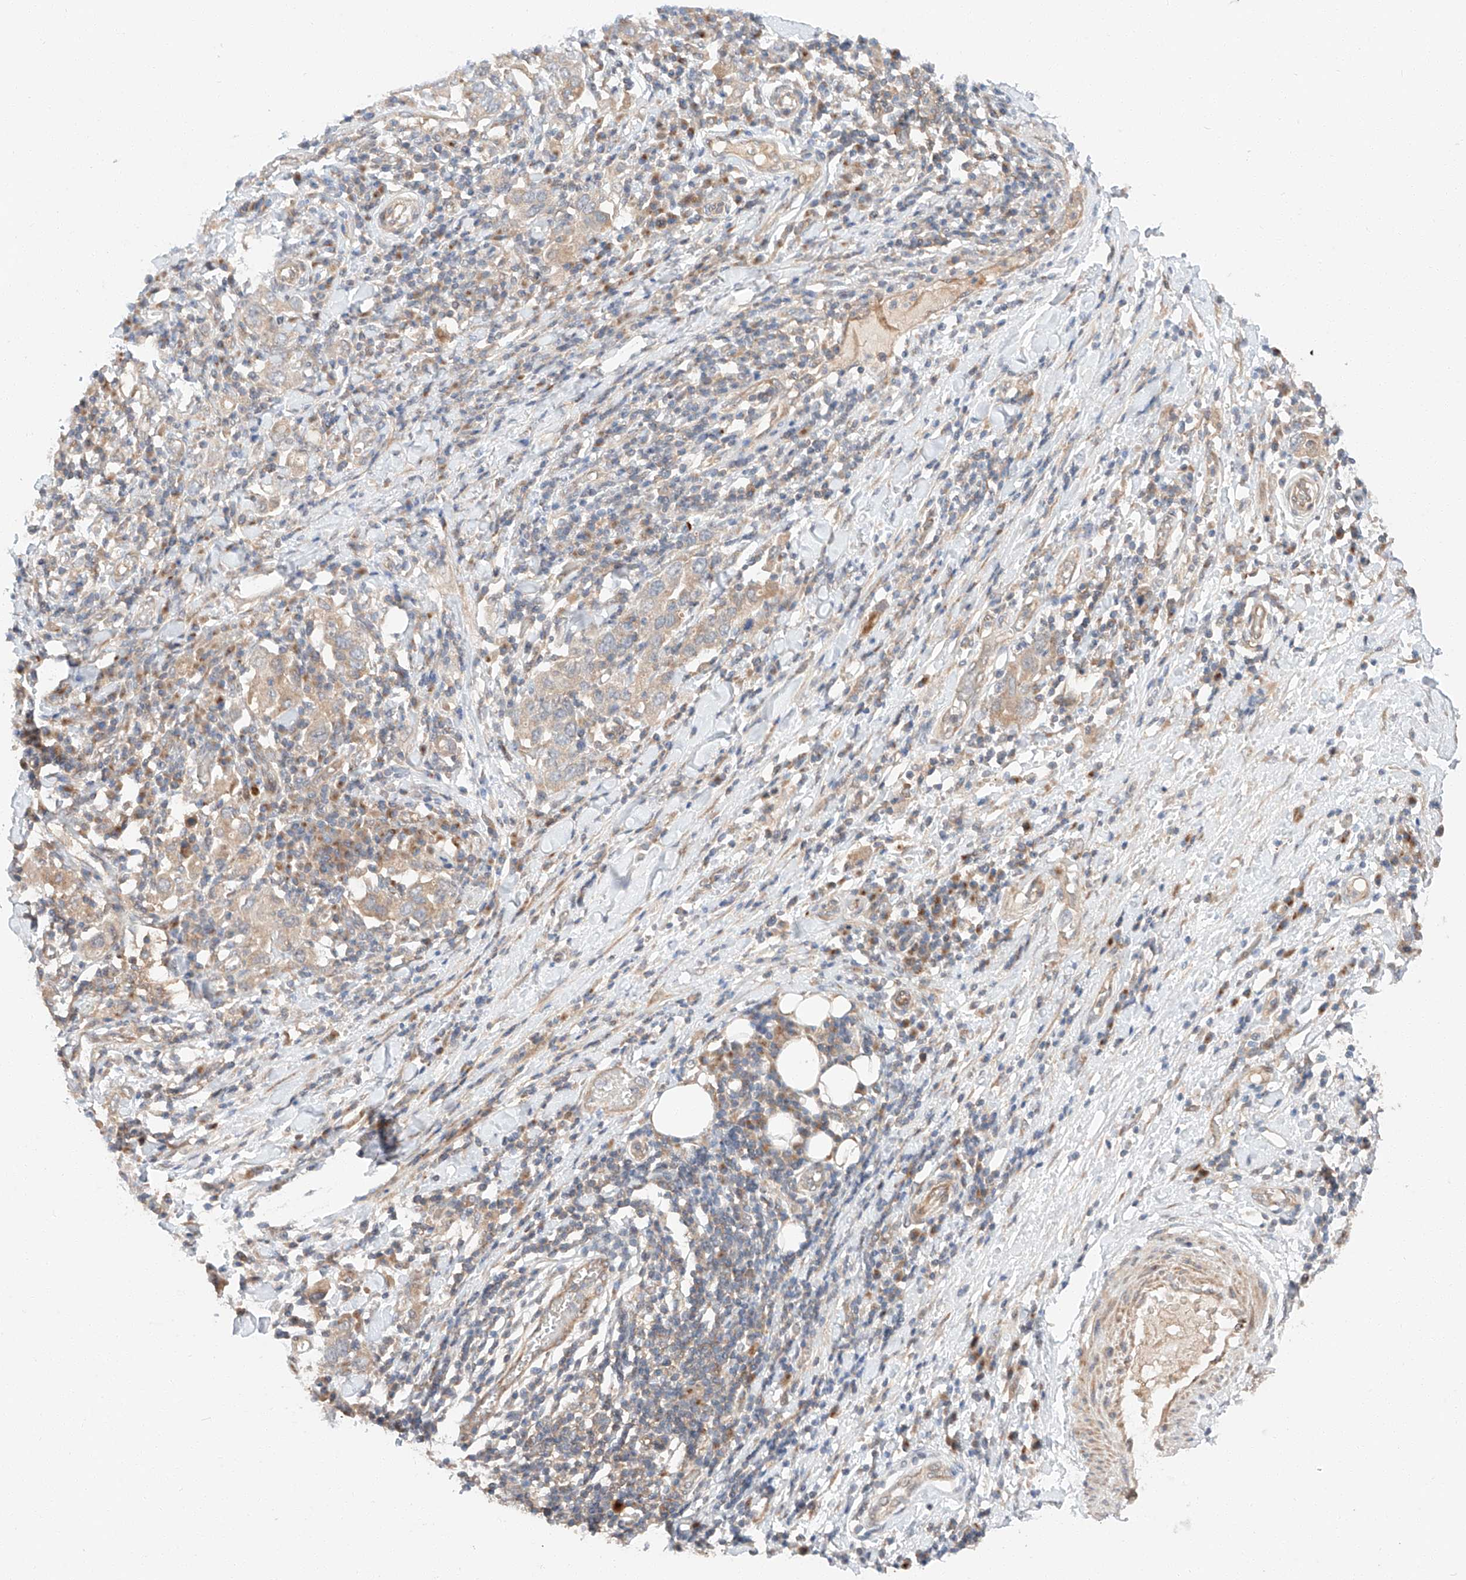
{"staining": {"intensity": "weak", "quantity": ">75%", "location": "cytoplasmic/membranous"}, "tissue": "stomach cancer", "cell_type": "Tumor cells", "image_type": "cancer", "snomed": [{"axis": "morphology", "description": "Adenocarcinoma, NOS"}, {"axis": "topography", "description": "Stomach, upper"}], "caption": "An image showing weak cytoplasmic/membranous staining in about >75% of tumor cells in stomach cancer (adenocarcinoma), as visualized by brown immunohistochemical staining.", "gene": "XPNPEP1", "patient": {"sex": "male", "age": 62}}